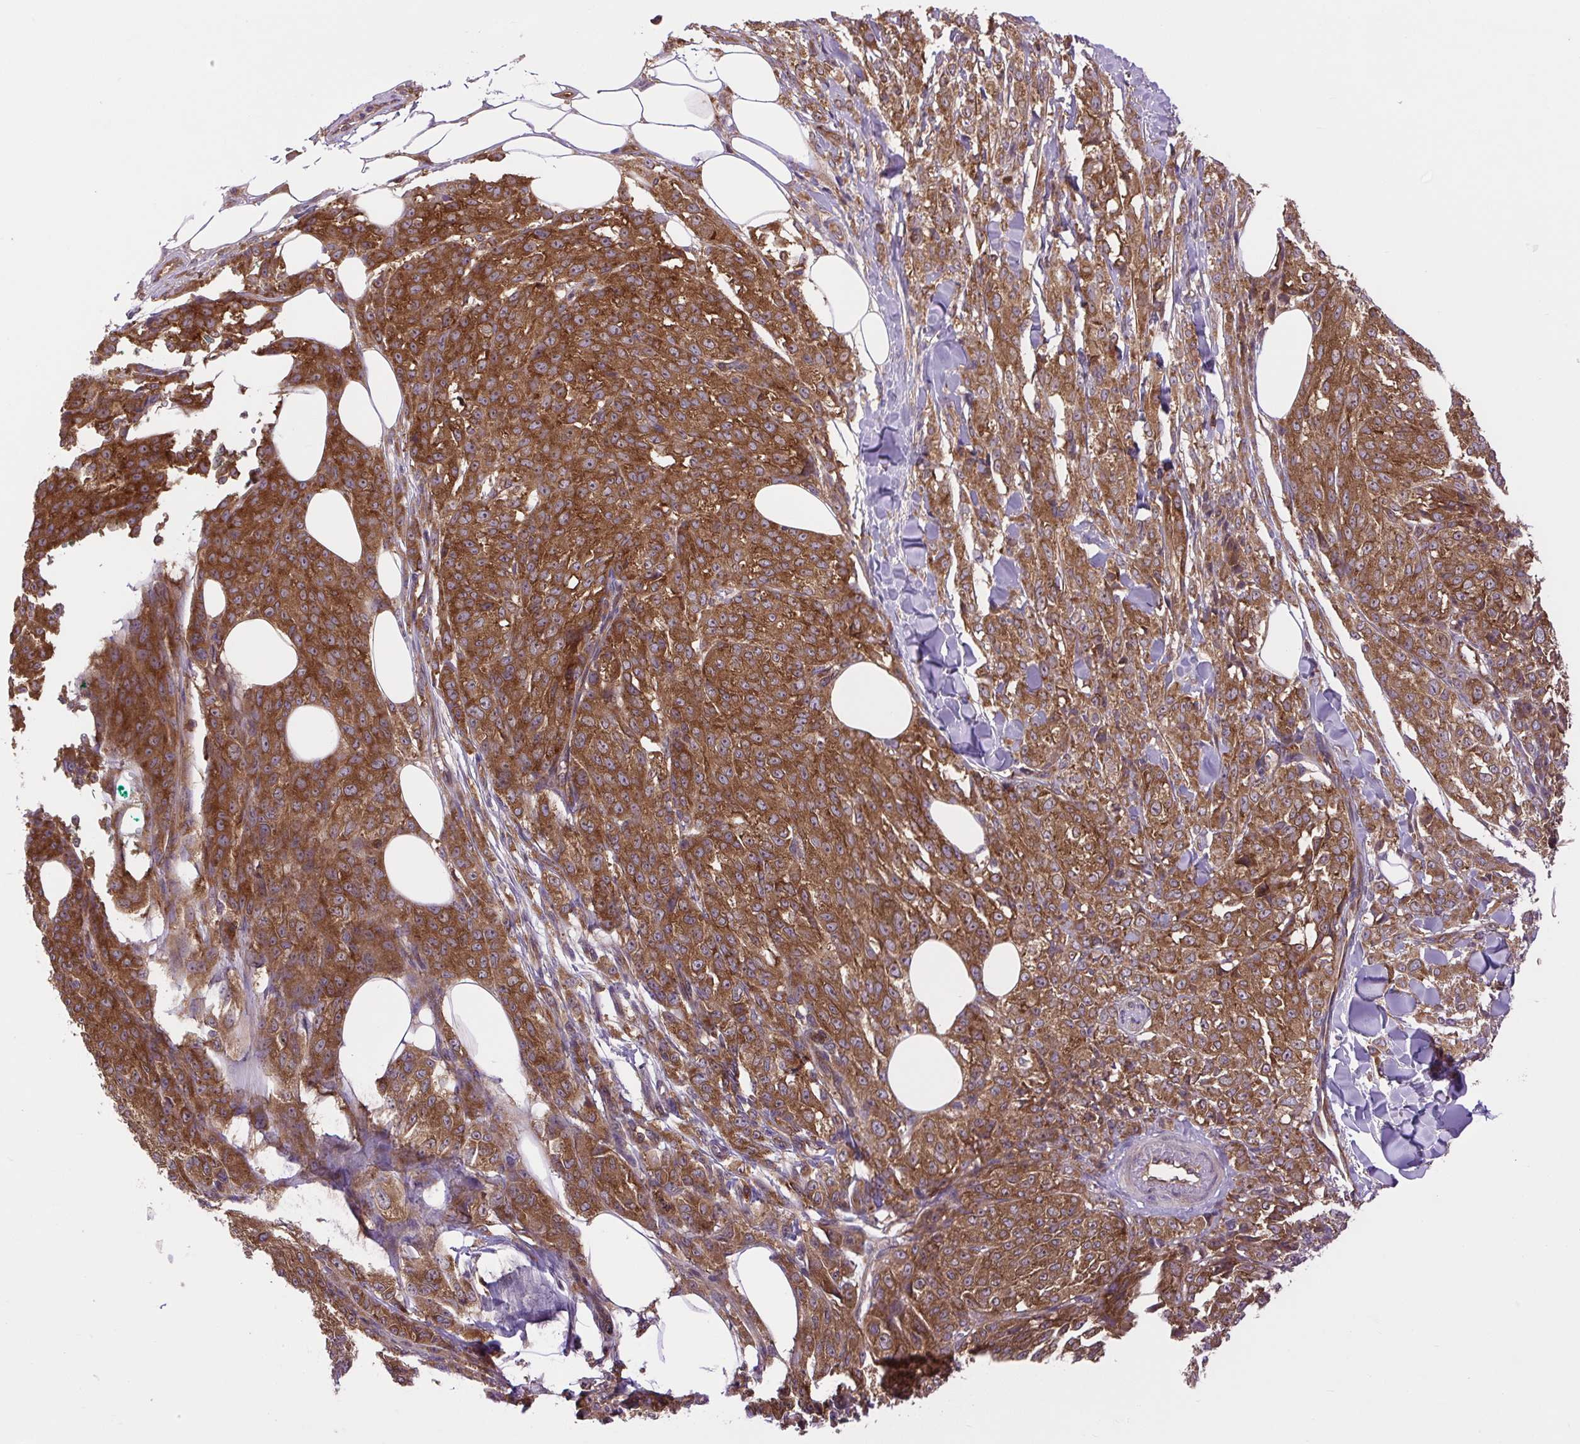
{"staining": {"intensity": "strong", "quantity": ">75%", "location": "cytoplasmic/membranous"}, "tissue": "melanoma", "cell_type": "Tumor cells", "image_type": "cancer", "snomed": [{"axis": "morphology", "description": "Malignant melanoma, NOS"}, {"axis": "topography", "description": "Skin"}], "caption": "Strong cytoplasmic/membranous expression for a protein is appreciated in approximately >75% of tumor cells of malignant melanoma using IHC.", "gene": "PLCG1", "patient": {"sex": "female", "age": 52}}